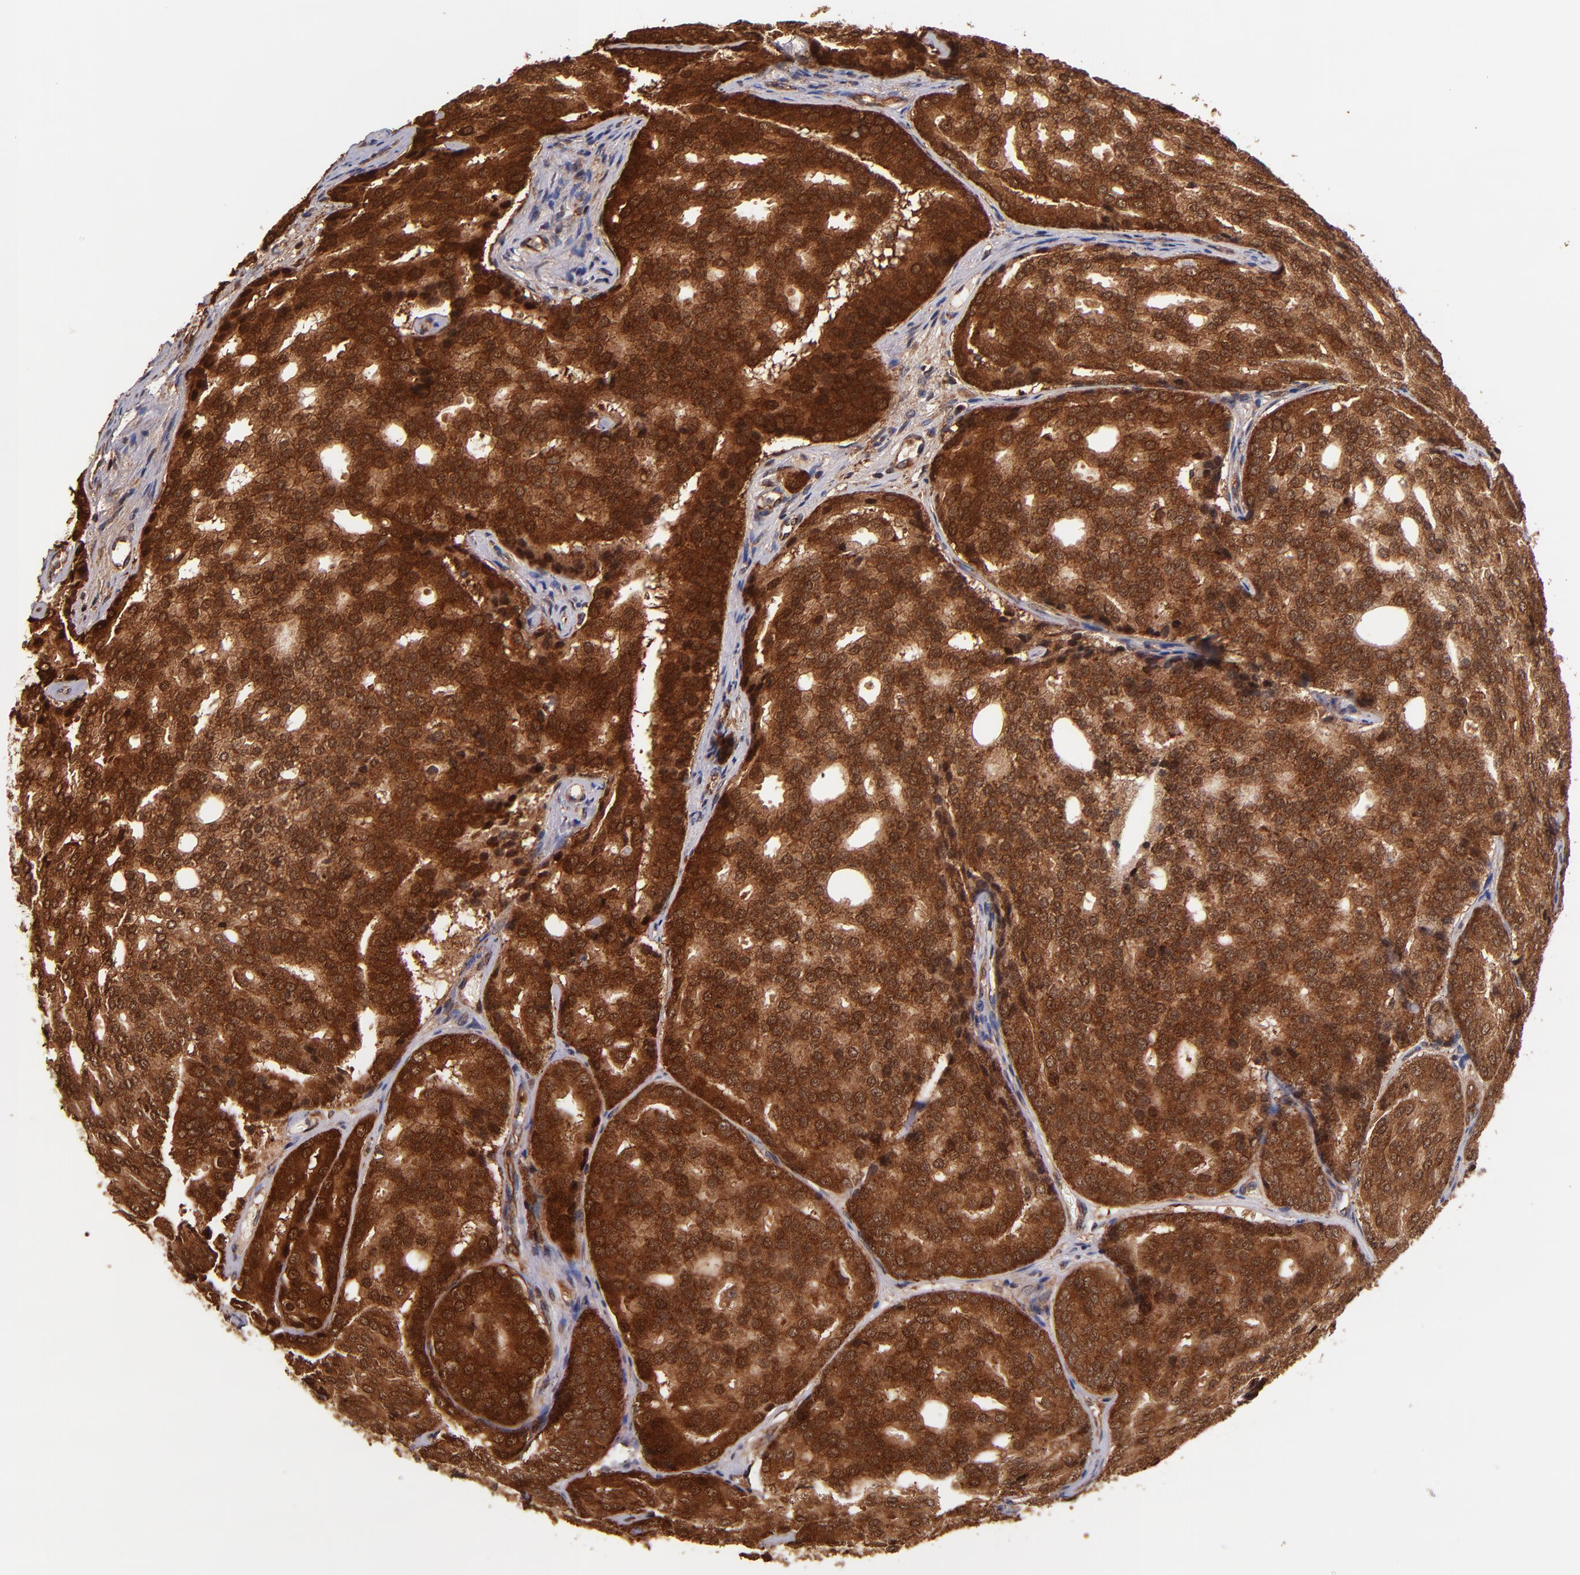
{"staining": {"intensity": "strong", "quantity": ">75%", "location": "cytoplasmic/membranous,nuclear"}, "tissue": "prostate cancer", "cell_type": "Tumor cells", "image_type": "cancer", "snomed": [{"axis": "morphology", "description": "Adenocarcinoma, High grade"}, {"axis": "topography", "description": "Prostate"}], "caption": "The immunohistochemical stain labels strong cytoplasmic/membranous and nuclear expression in tumor cells of prostate cancer tissue. The staining is performed using DAB (3,3'-diaminobenzidine) brown chromogen to label protein expression. The nuclei are counter-stained blue using hematoxylin.", "gene": "STX8", "patient": {"sex": "male", "age": 64}}